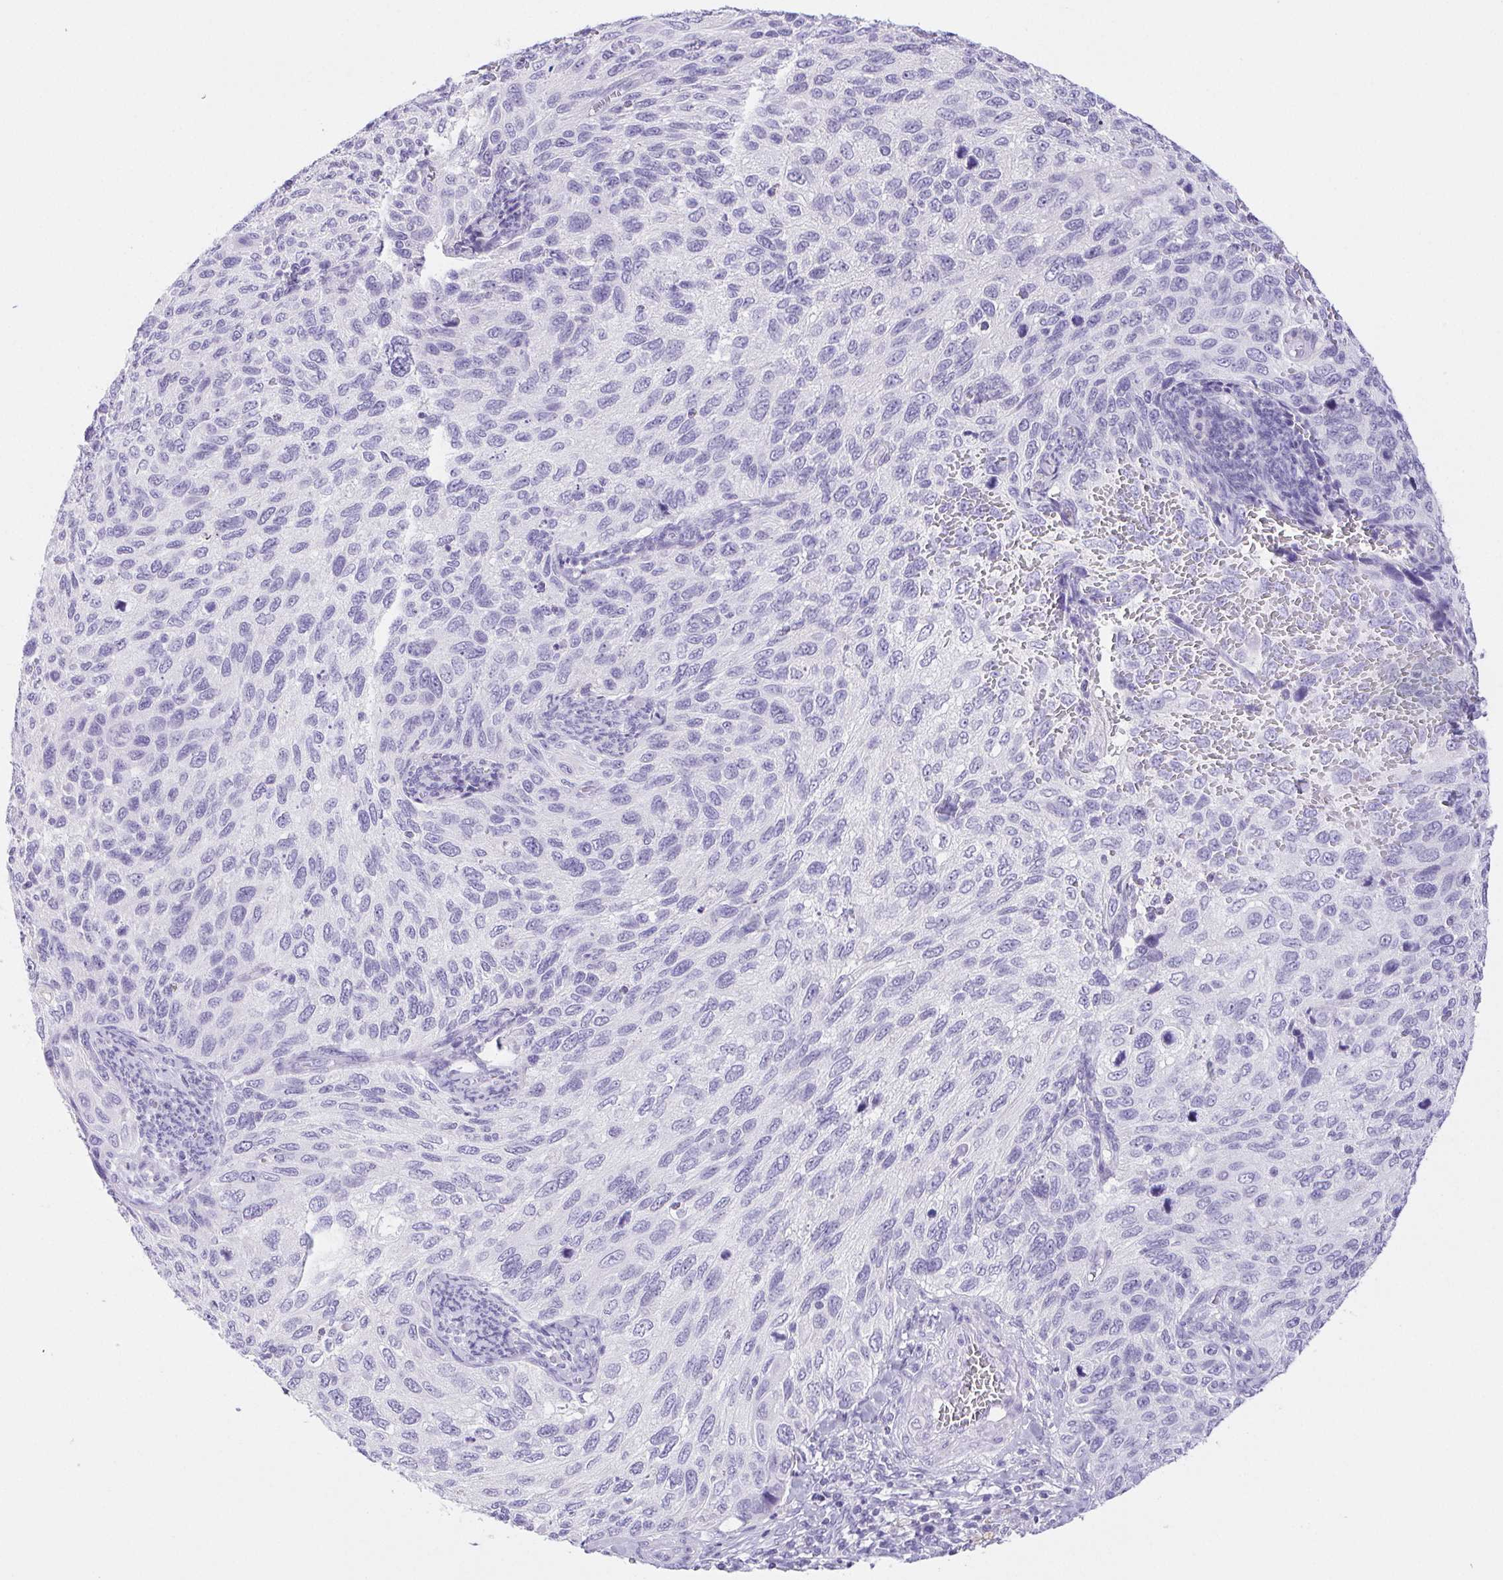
{"staining": {"intensity": "negative", "quantity": "none", "location": "none"}, "tissue": "cervical cancer", "cell_type": "Tumor cells", "image_type": "cancer", "snomed": [{"axis": "morphology", "description": "Squamous cell carcinoma, NOS"}, {"axis": "topography", "description": "Cervix"}], "caption": "IHC photomicrograph of neoplastic tissue: cervical cancer (squamous cell carcinoma) stained with DAB displays no significant protein expression in tumor cells.", "gene": "PNLIP", "patient": {"sex": "female", "age": 70}}